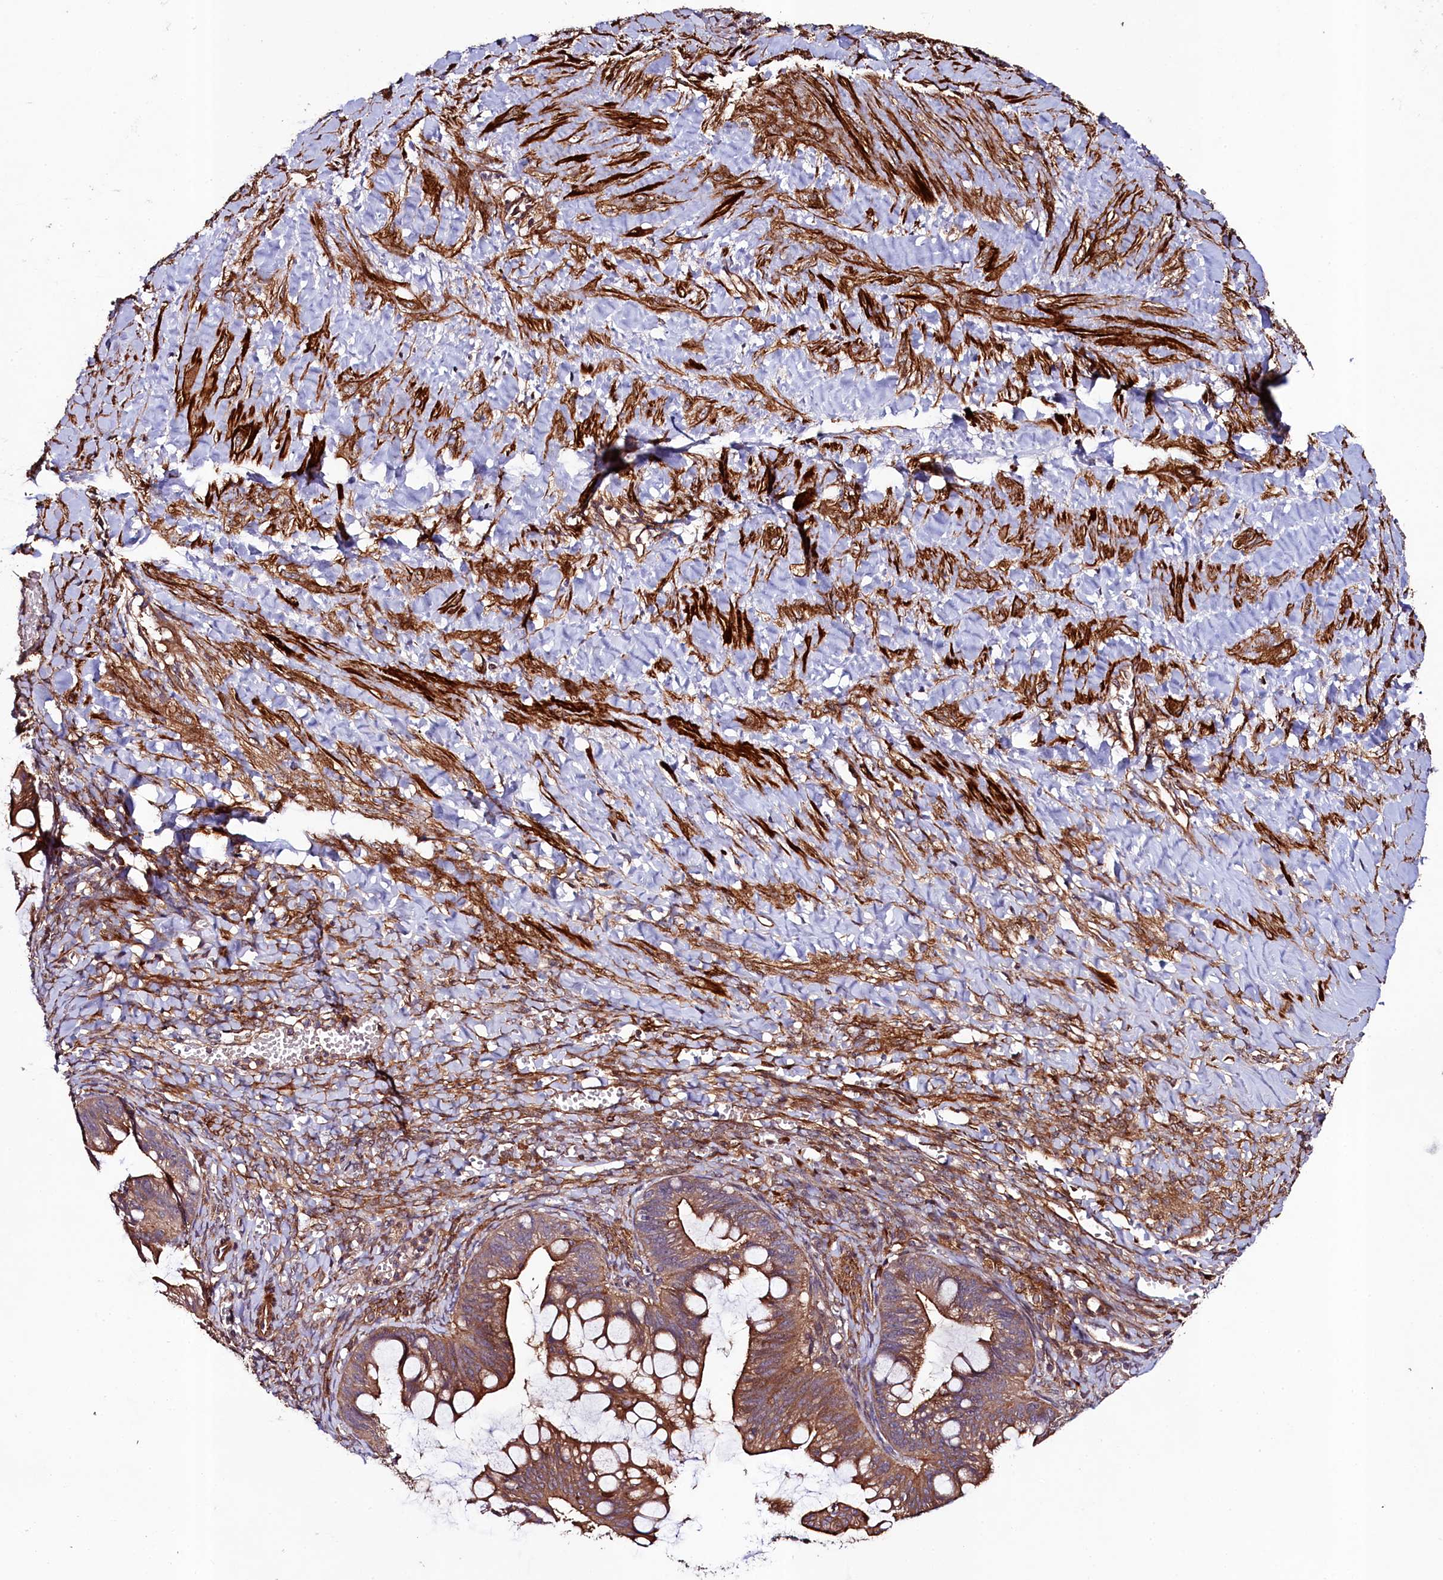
{"staining": {"intensity": "moderate", "quantity": ">75%", "location": "cytoplasmic/membranous"}, "tissue": "ovarian cancer", "cell_type": "Tumor cells", "image_type": "cancer", "snomed": [{"axis": "morphology", "description": "Cystadenocarcinoma, mucinous, NOS"}, {"axis": "topography", "description": "Ovary"}], "caption": "This histopathology image demonstrates immunohistochemistry (IHC) staining of ovarian cancer (mucinous cystadenocarcinoma), with medium moderate cytoplasmic/membranous positivity in approximately >75% of tumor cells.", "gene": "CCDC102A", "patient": {"sex": "female", "age": 73}}